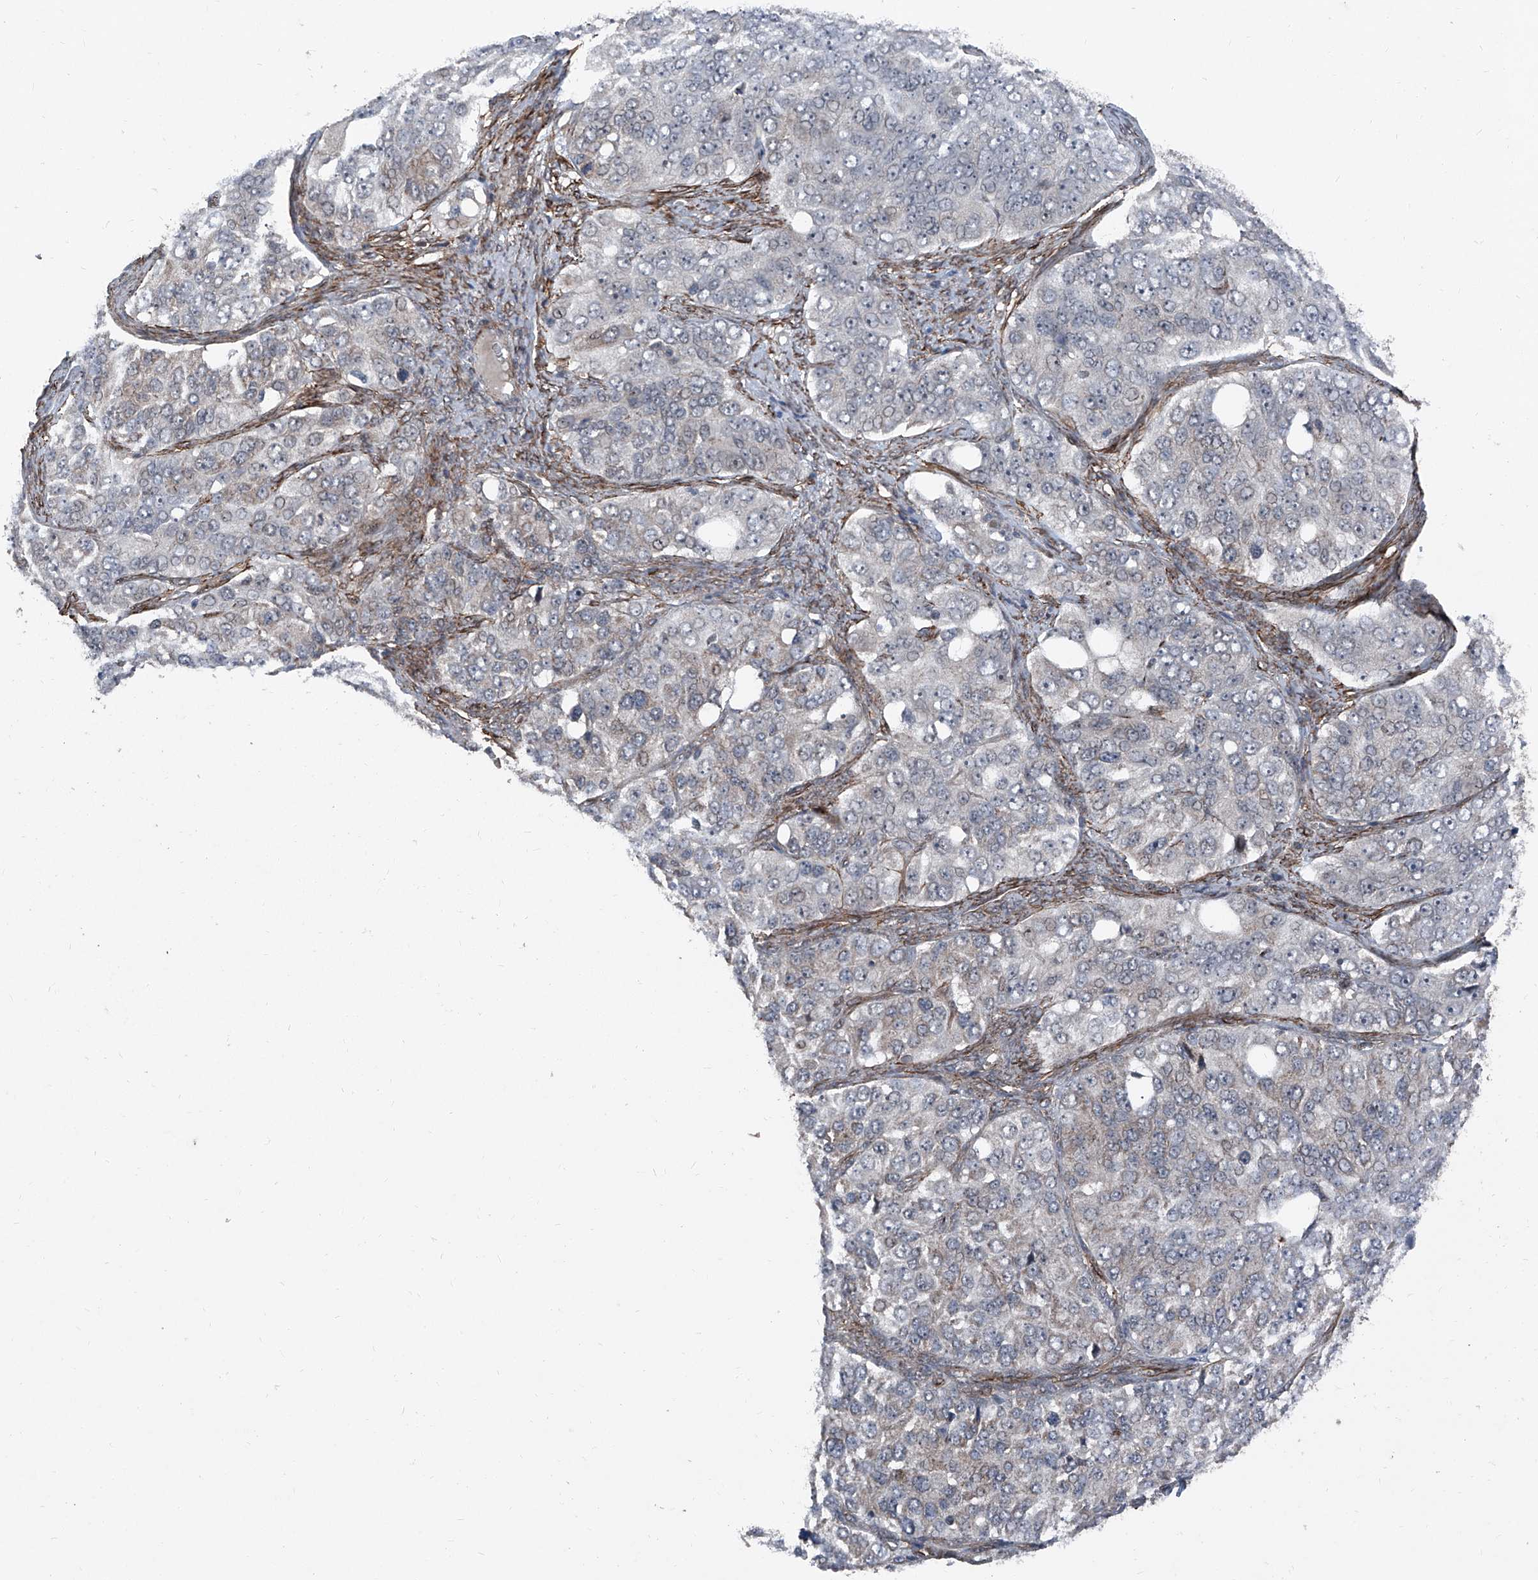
{"staining": {"intensity": "negative", "quantity": "none", "location": "none"}, "tissue": "ovarian cancer", "cell_type": "Tumor cells", "image_type": "cancer", "snomed": [{"axis": "morphology", "description": "Carcinoma, endometroid"}, {"axis": "topography", "description": "Ovary"}], "caption": "Tumor cells are negative for brown protein staining in ovarian endometroid carcinoma.", "gene": "COA7", "patient": {"sex": "female", "age": 51}}